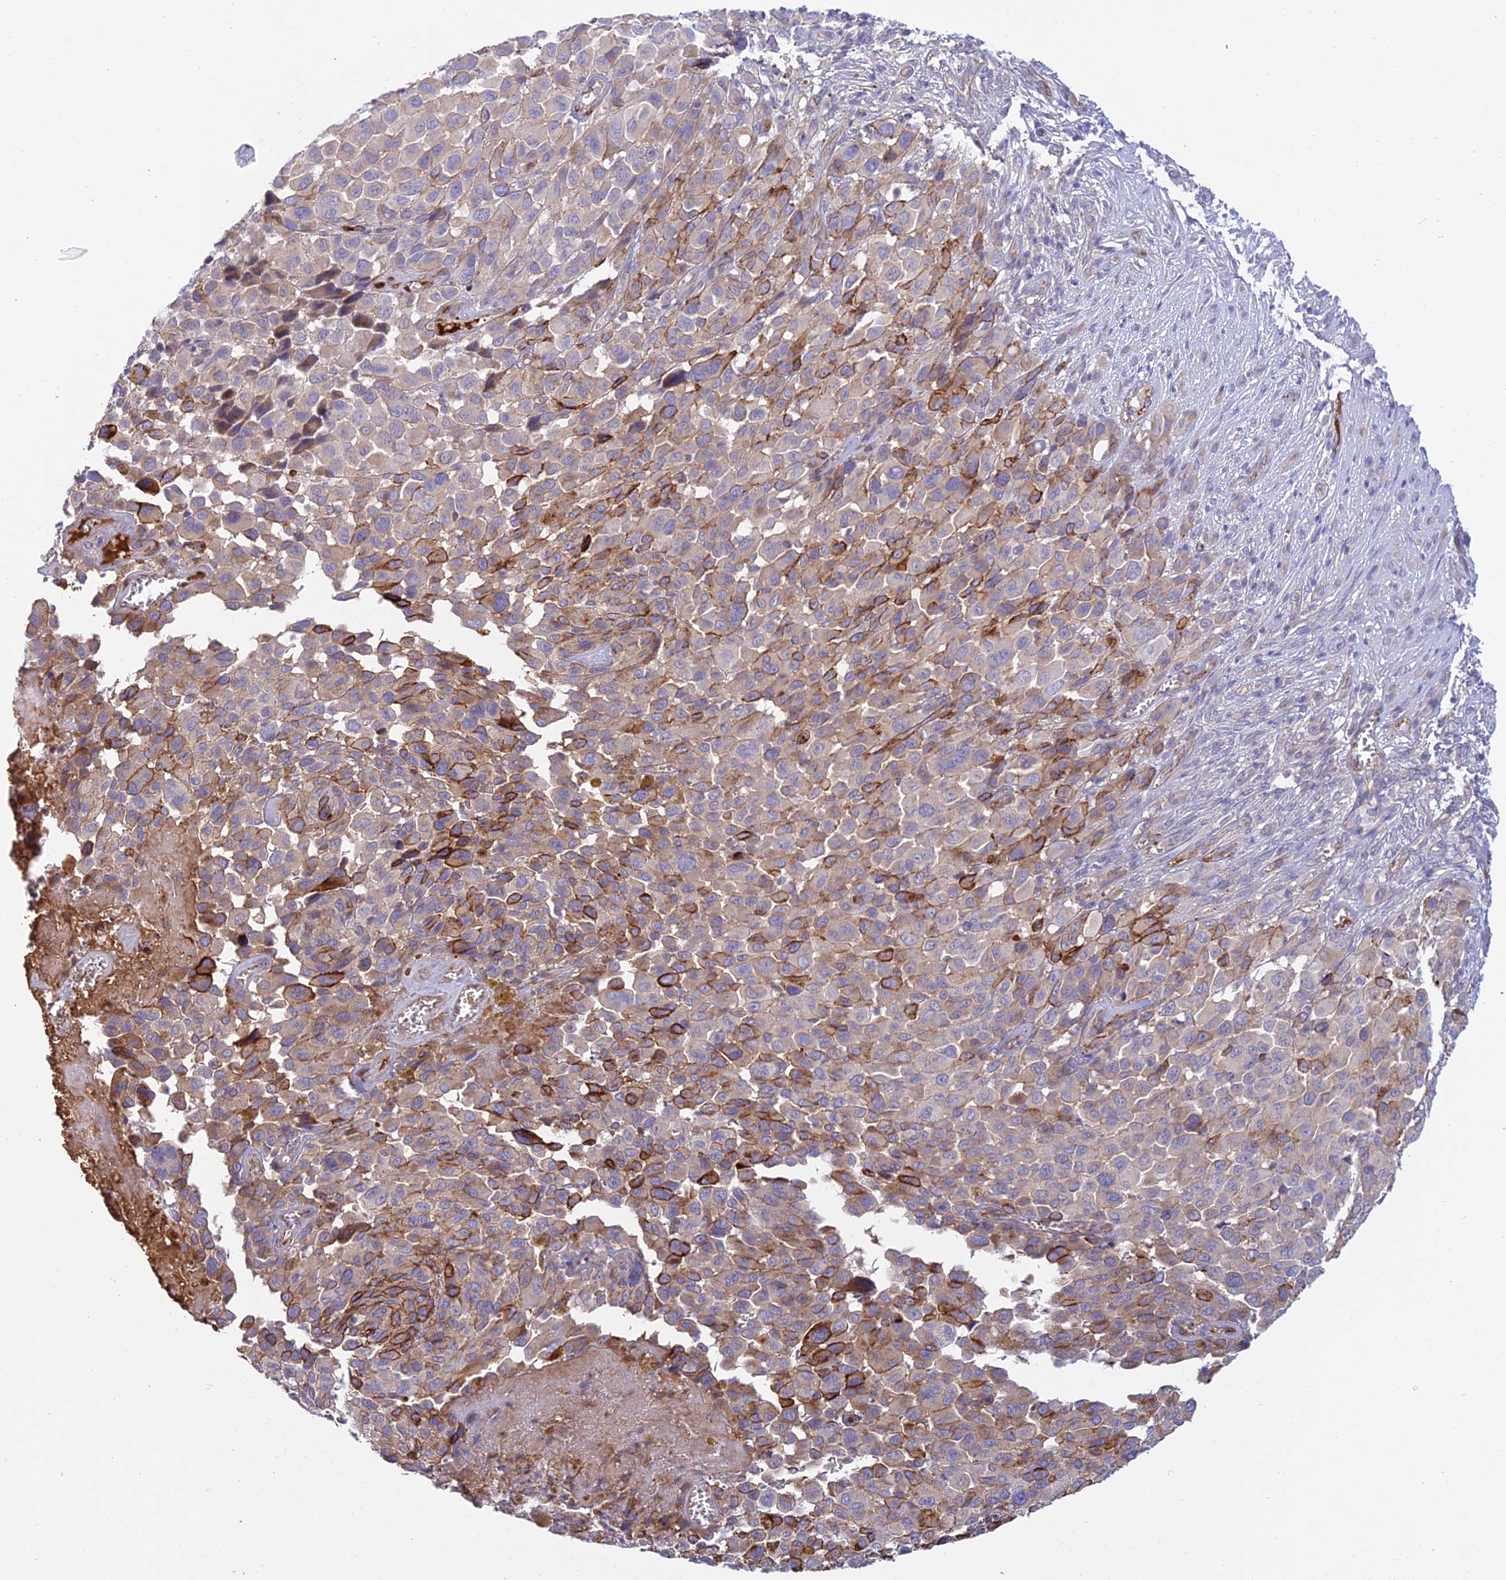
{"staining": {"intensity": "moderate", "quantity": "<25%", "location": "cytoplasmic/membranous"}, "tissue": "melanoma", "cell_type": "Tumor cells", "image_type": "cancer", "snomed": [{"axis": "morphology", "description": "Malignant melanoma, NOS"}, {"axis": "topography", "description": "Skin of trunk"}], "caption": "Melanoma was stained to show a protein in brown. There is low levels of moderate cytoplasmic/membranous expression in about <25% of tumor cells.", "gene": "DUS2", "patient": {"sex": "male", "age": 71}}